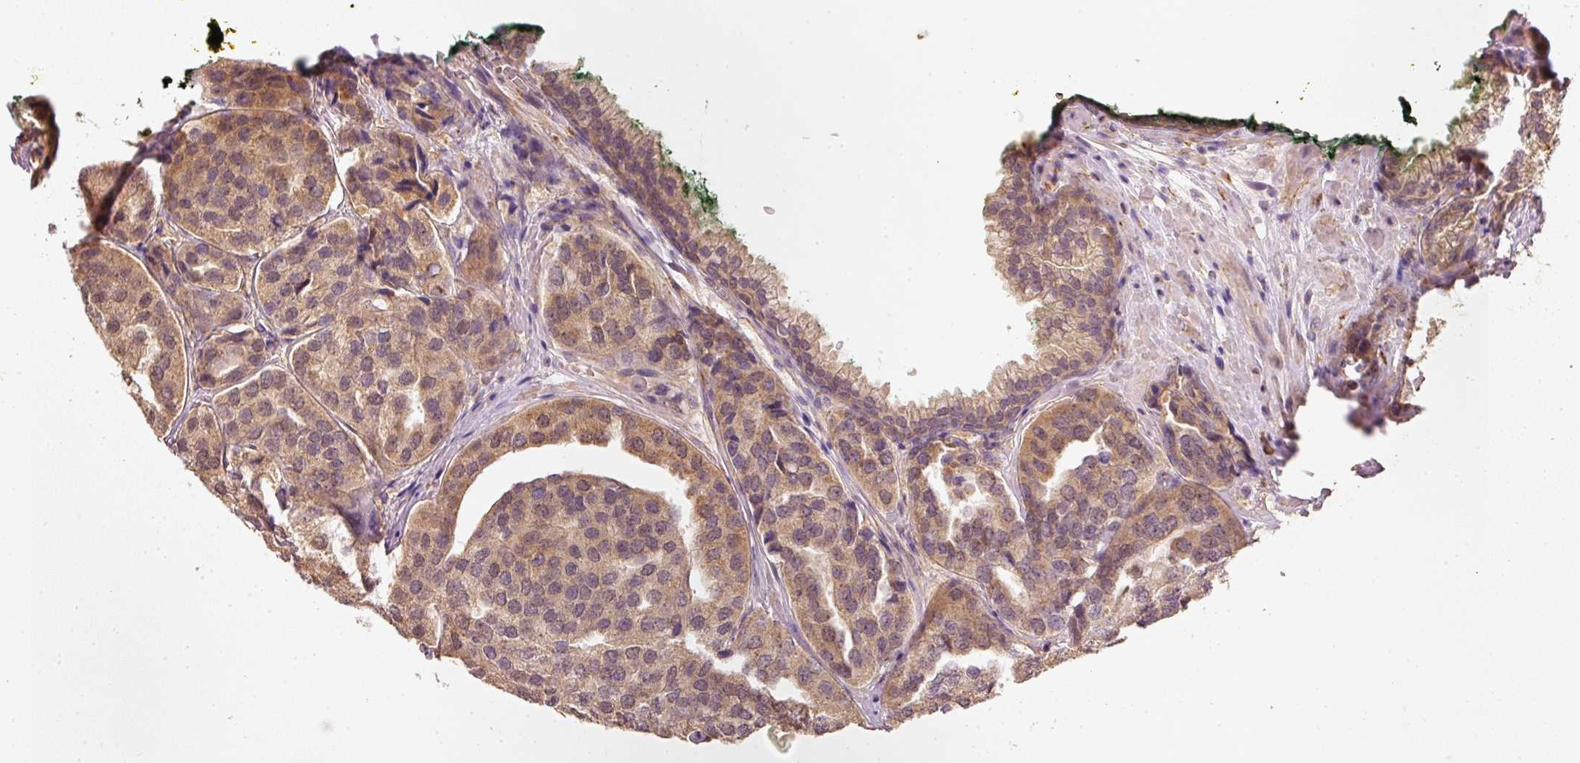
{"staining": {"intensity": "moderate", "quantity": ">75%", "location": "cytoplasmic/membranous"}, "tissue": "prostate cancer", "cell_type": "Tumor cells", "image_type": "cancer", "snomed": [{"axis": "morphology", "description": "Adenocarcinoma, High grade"}, {"axis": "topography", "description": "Prostate"}], "caption": "IHC micrograph of human prostate cancer stained for a protein (brown), which displays medium levels of moderate cytoplasmic/membranous positivity in about >75% of tumor cells.", "gene": "RGL2", "patient": {"sex": "male", "age": 63}}